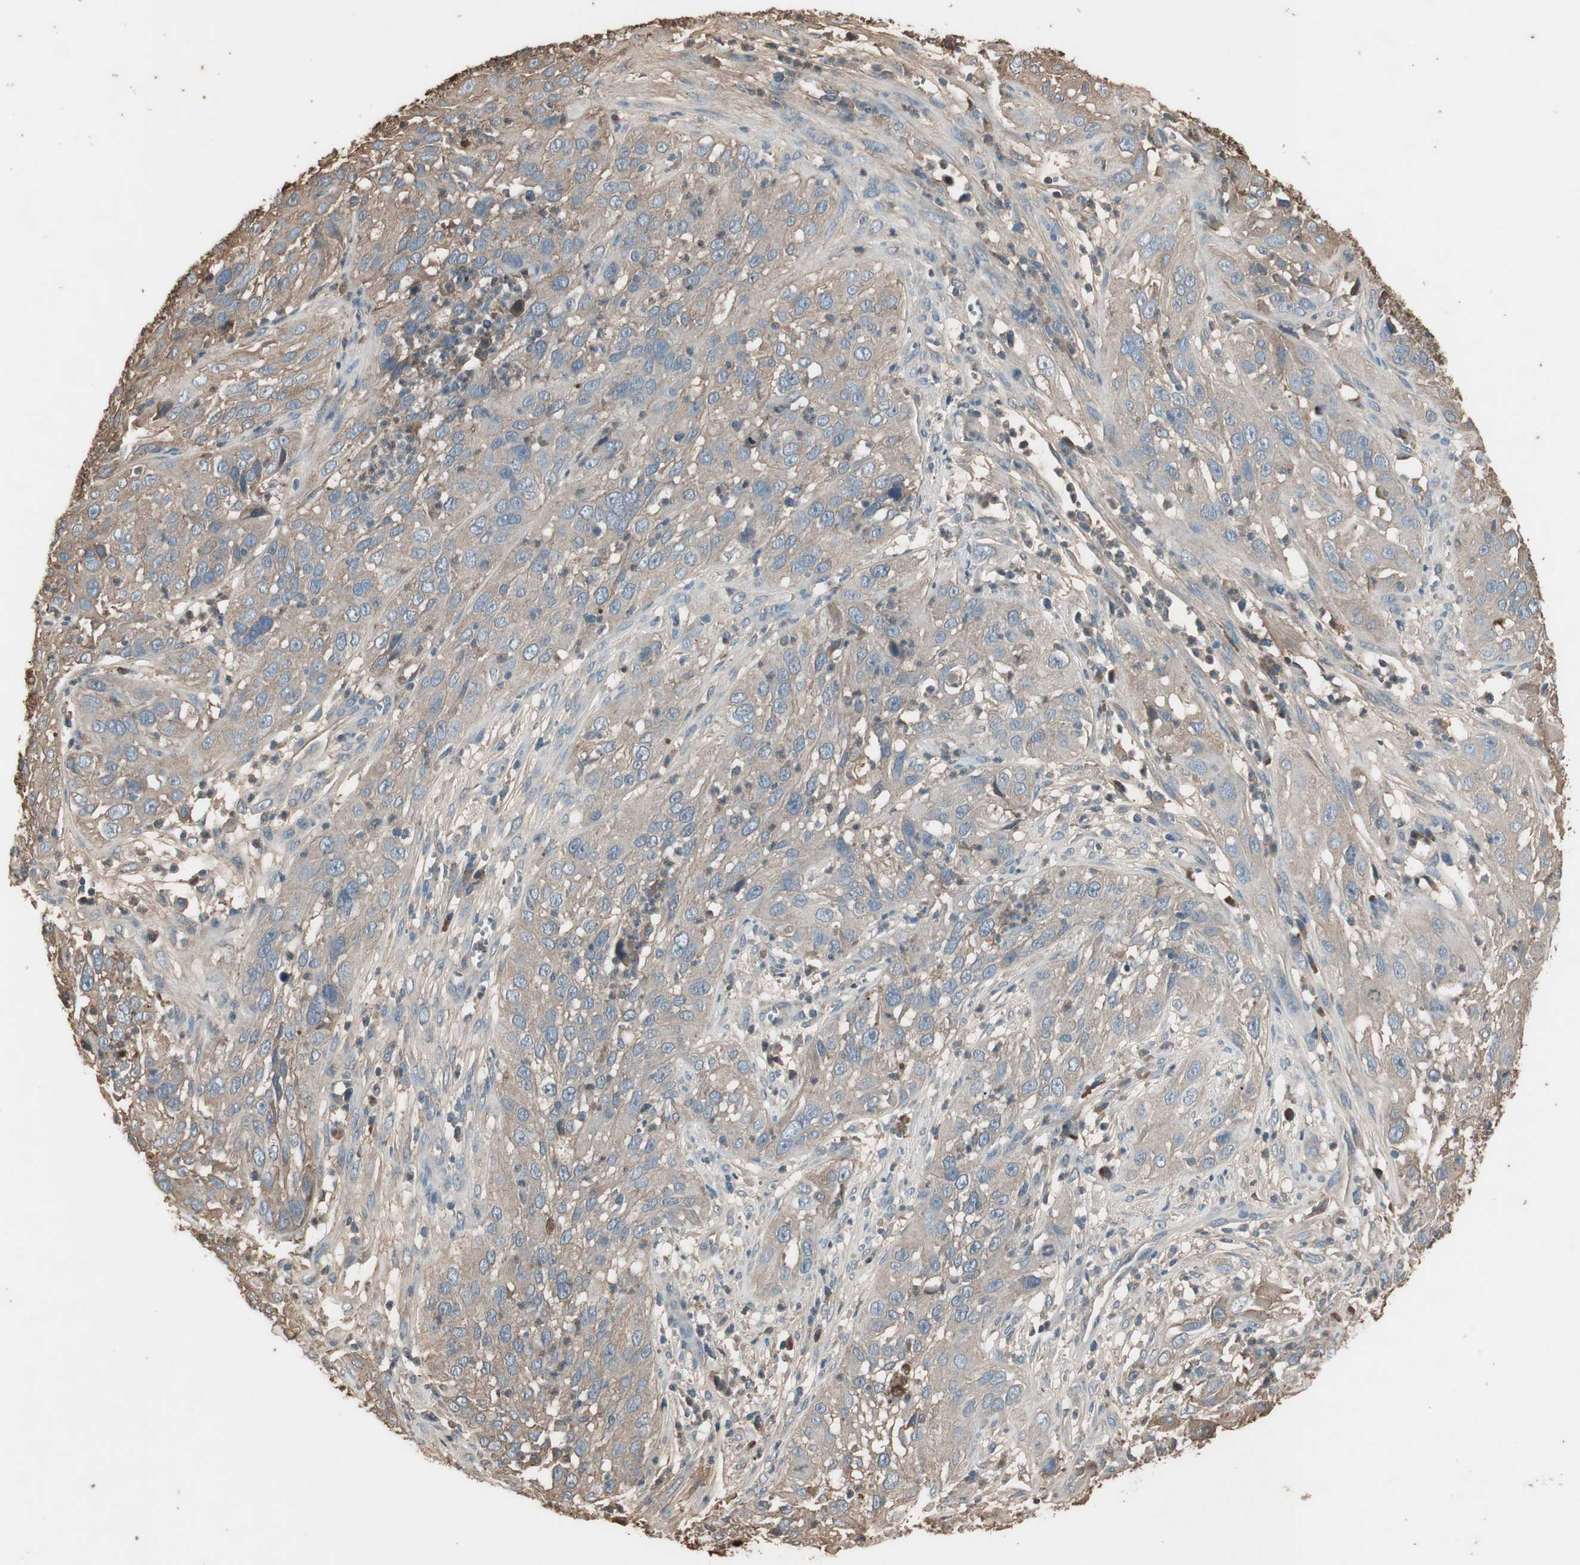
{"staining": {"intensity": "negative", "quantity": "none", "location": "none"}, "tissue": "cervical cancer", "cell_type": "Tumor cells", "image_type": "cancer", "snomed": [{"axis": "morphology", "description": "Squamous cell carcinoma, NOS"}, {"axis": "topography", "description": "Cervix"}], "caption": "Immunohistochemistry photomicrograph of neoplastic tissue: human squamous cell carcinoma (cervical) stained with DAB (3,3'-diaminobenzidine) displays no significant protein expression in tumor cells.", "gene": "MMP14", "patient": {"sex": "female", "age": 32}}